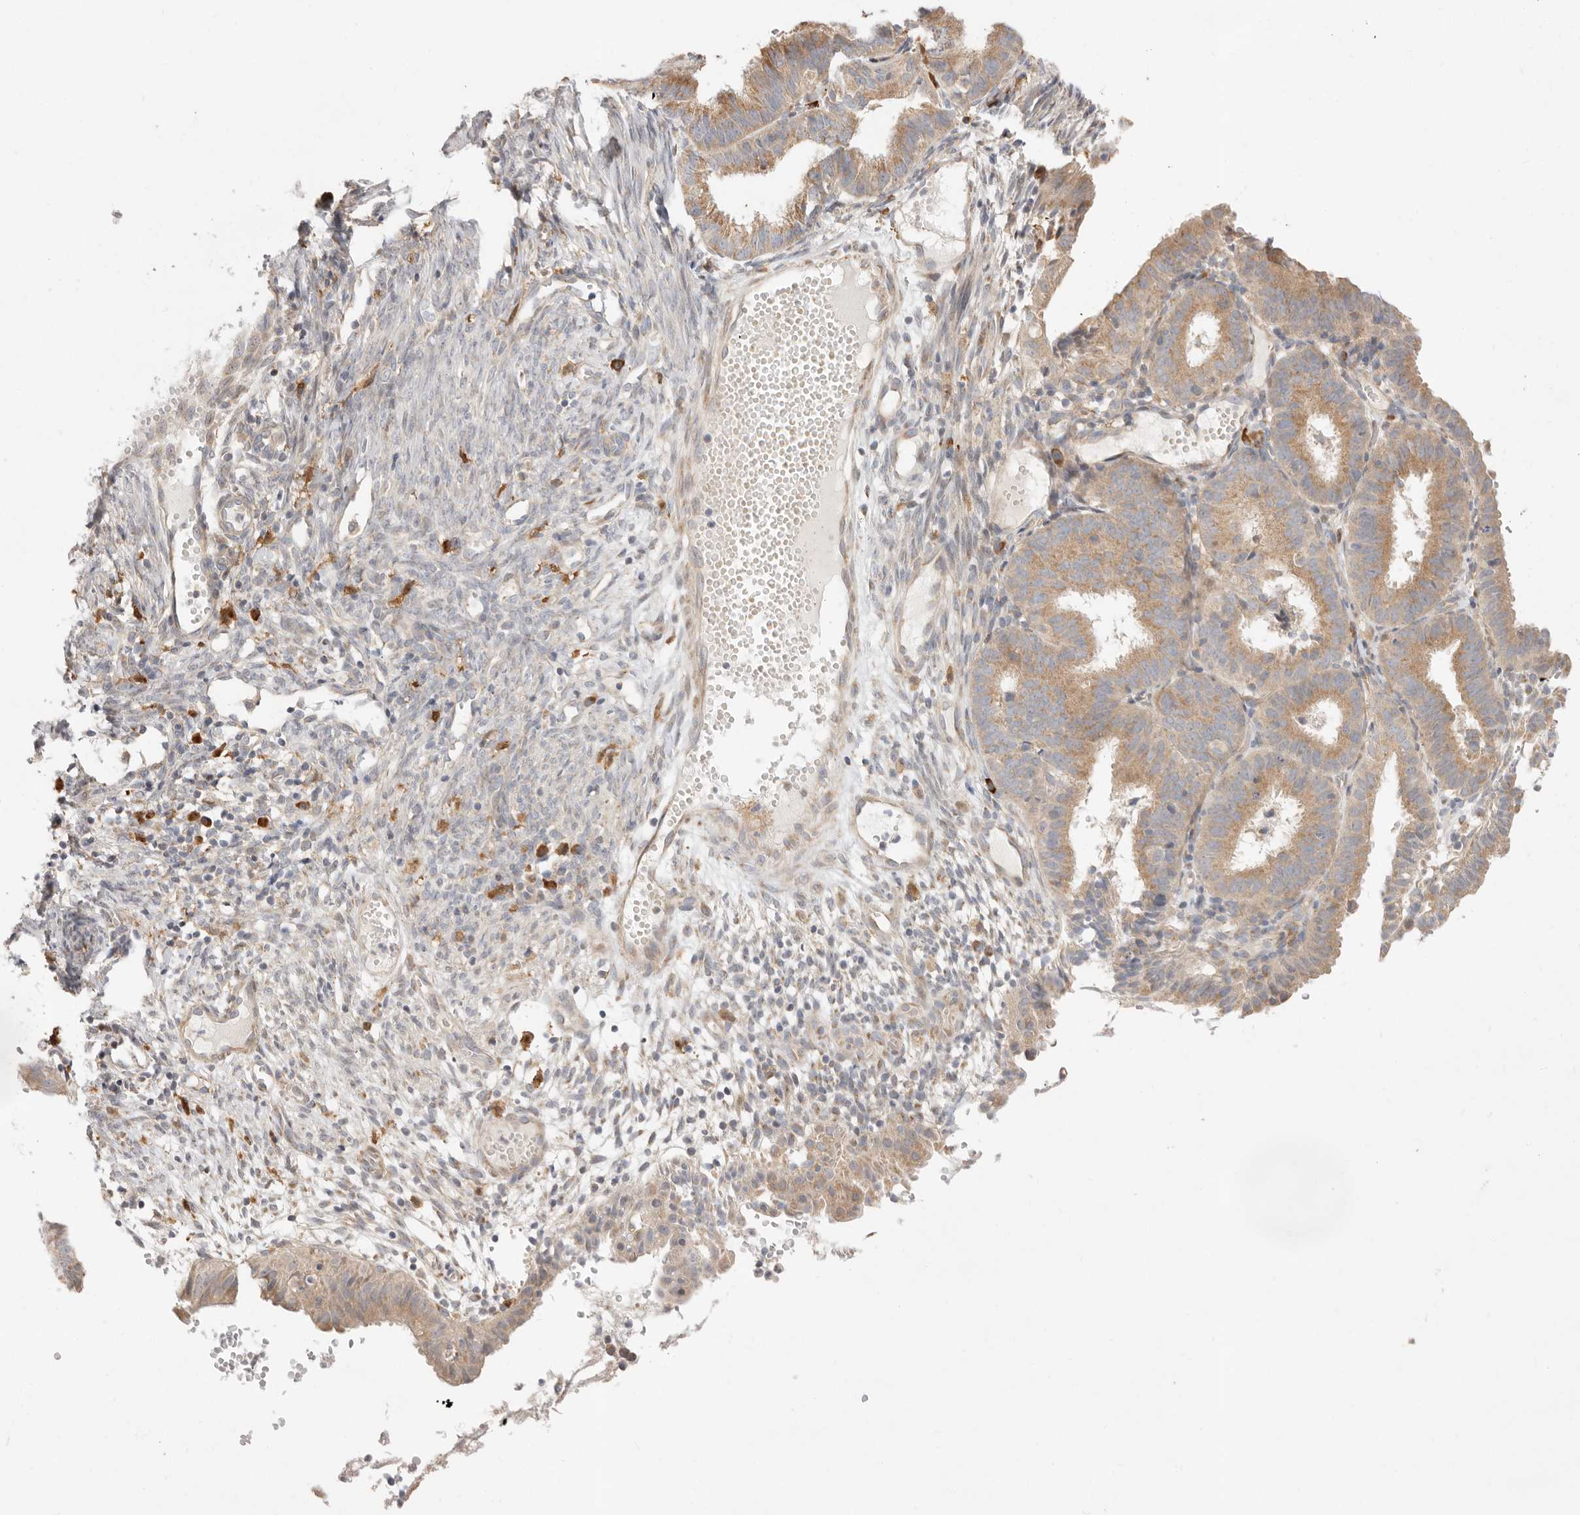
{"staining": {"intensity": "moderate", "quantity": ">75%", "location": "cytoplasmic/membranous"}, "tissue": "endometrial cancer", "cell_type": "Tumor cells", "image_type": "cancer", "snomed": [{"axis": "morphology", "description": "Adenocarcinoma, NOS"}, {"axis": "topography", "description": "Endometrium"}], "caption": "Protein staining of adenocarcinoma (endometrial) tissue shows moderate cytoplasmic/membranous staining in approximately >75% of tumor cells.", "gene": "USH1C", "patient": {"sex": "female", "age": 51}}